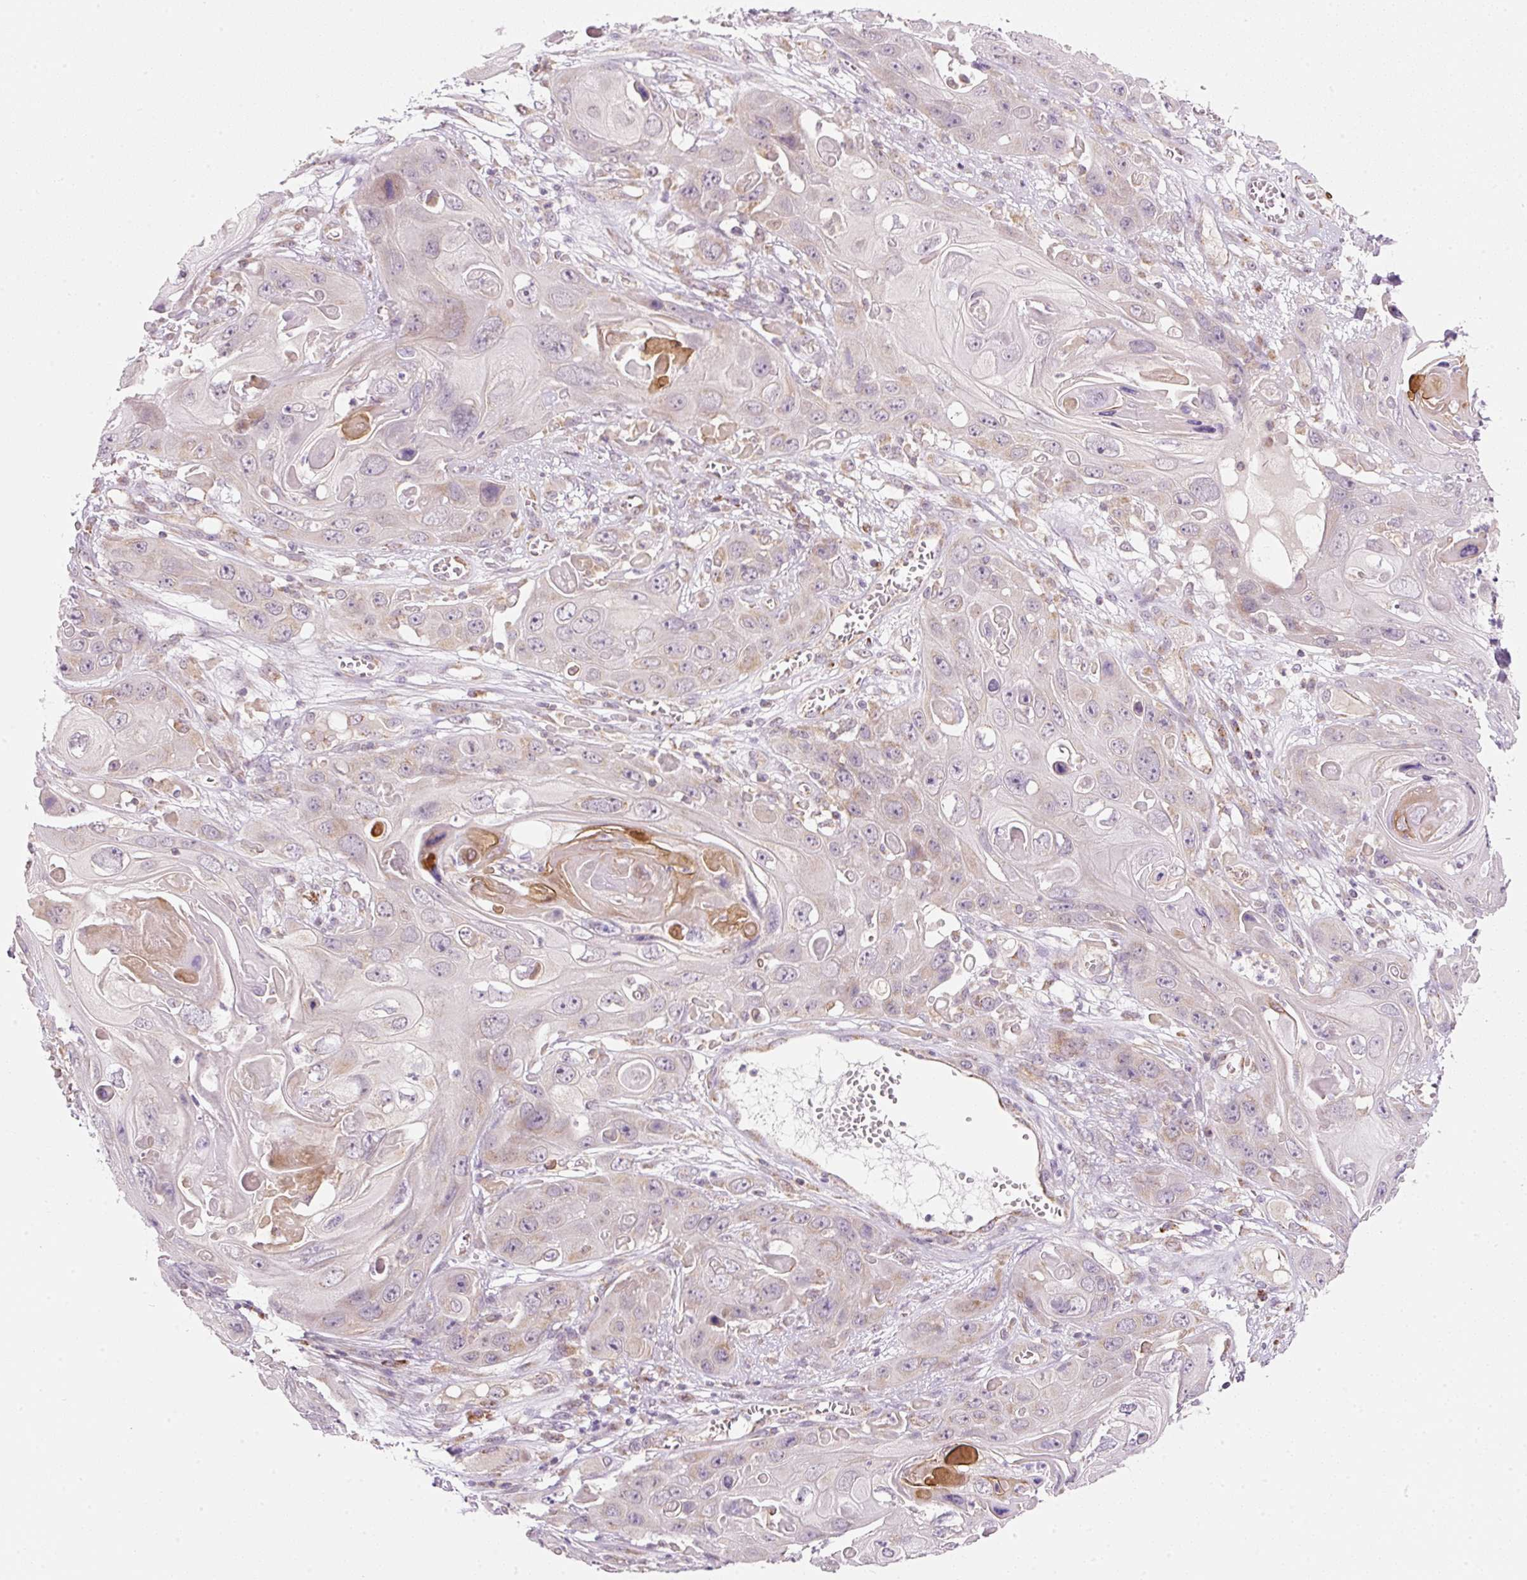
{"staining": {"intensity": "negative", "quantity": "none", "location": "none"}, "tissue": "skin cancer", "cell_type": "Tumor cells", "image_type": "cancer", "snomed": [{"axis": "morphology", "description": "Squamous cell carcinoma, NOS"}, {"axis": "topography", "description": "Skin"}], "caption": "IHC of human skin cancer exhibits no positivity in tumor cells. Nuclei are stained in blue.", "gene": "FAM78B", "patient": {"sex": "male", "age": 55}}